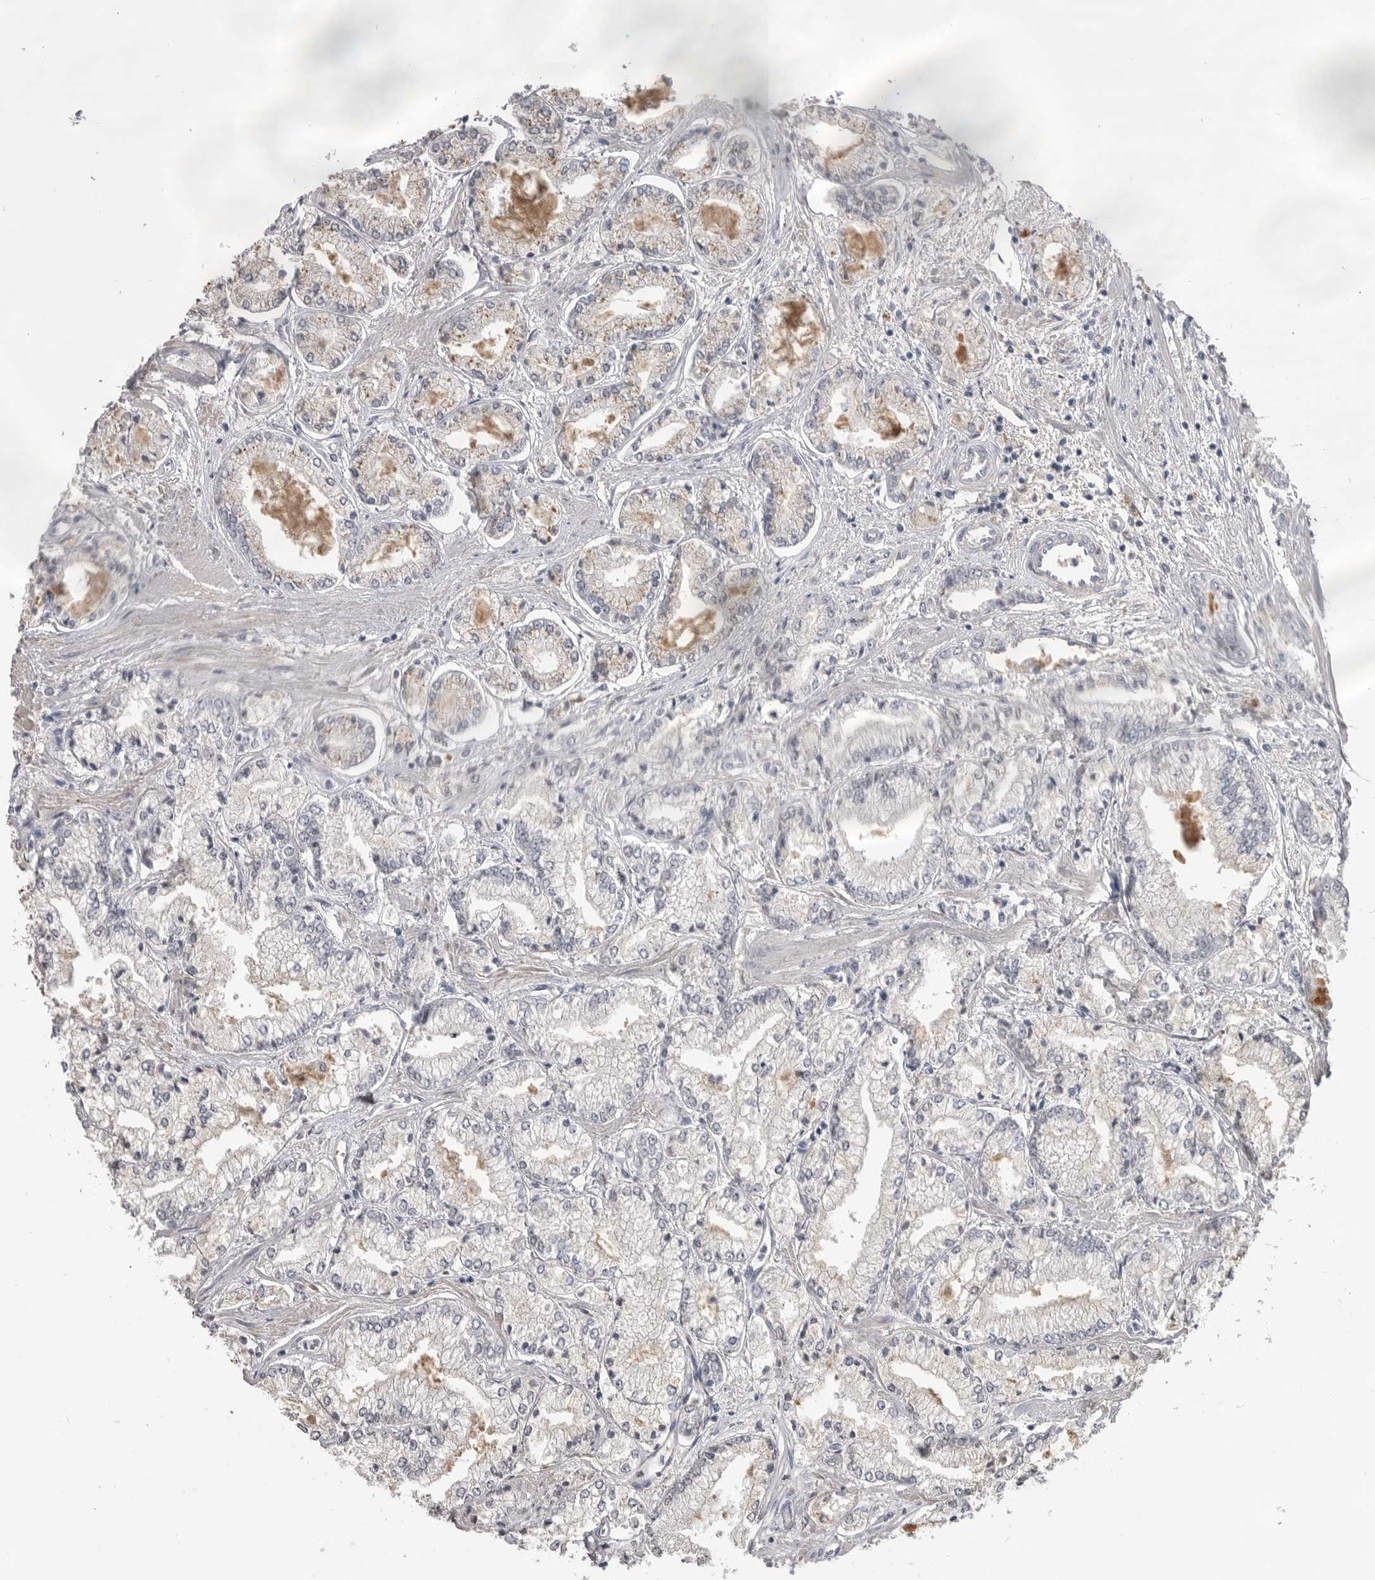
{"staining": {"intensity": "negative", "quantity": "none", "location": "none"}, "tissue": "prostate cancer", "cell_type": "Tumor cells", "image_type": "cancer", "snomed": [{"axis": "morphology", "description": "Adenocarcinoma, Low grade"}, {"axis": "topography", "description": "Prostate"}], "caption": "An image of human prostate cancer is negative for staining in tumor cells.", "gene": "AHSG", "patient": {"sex": "male", "age": 52}}